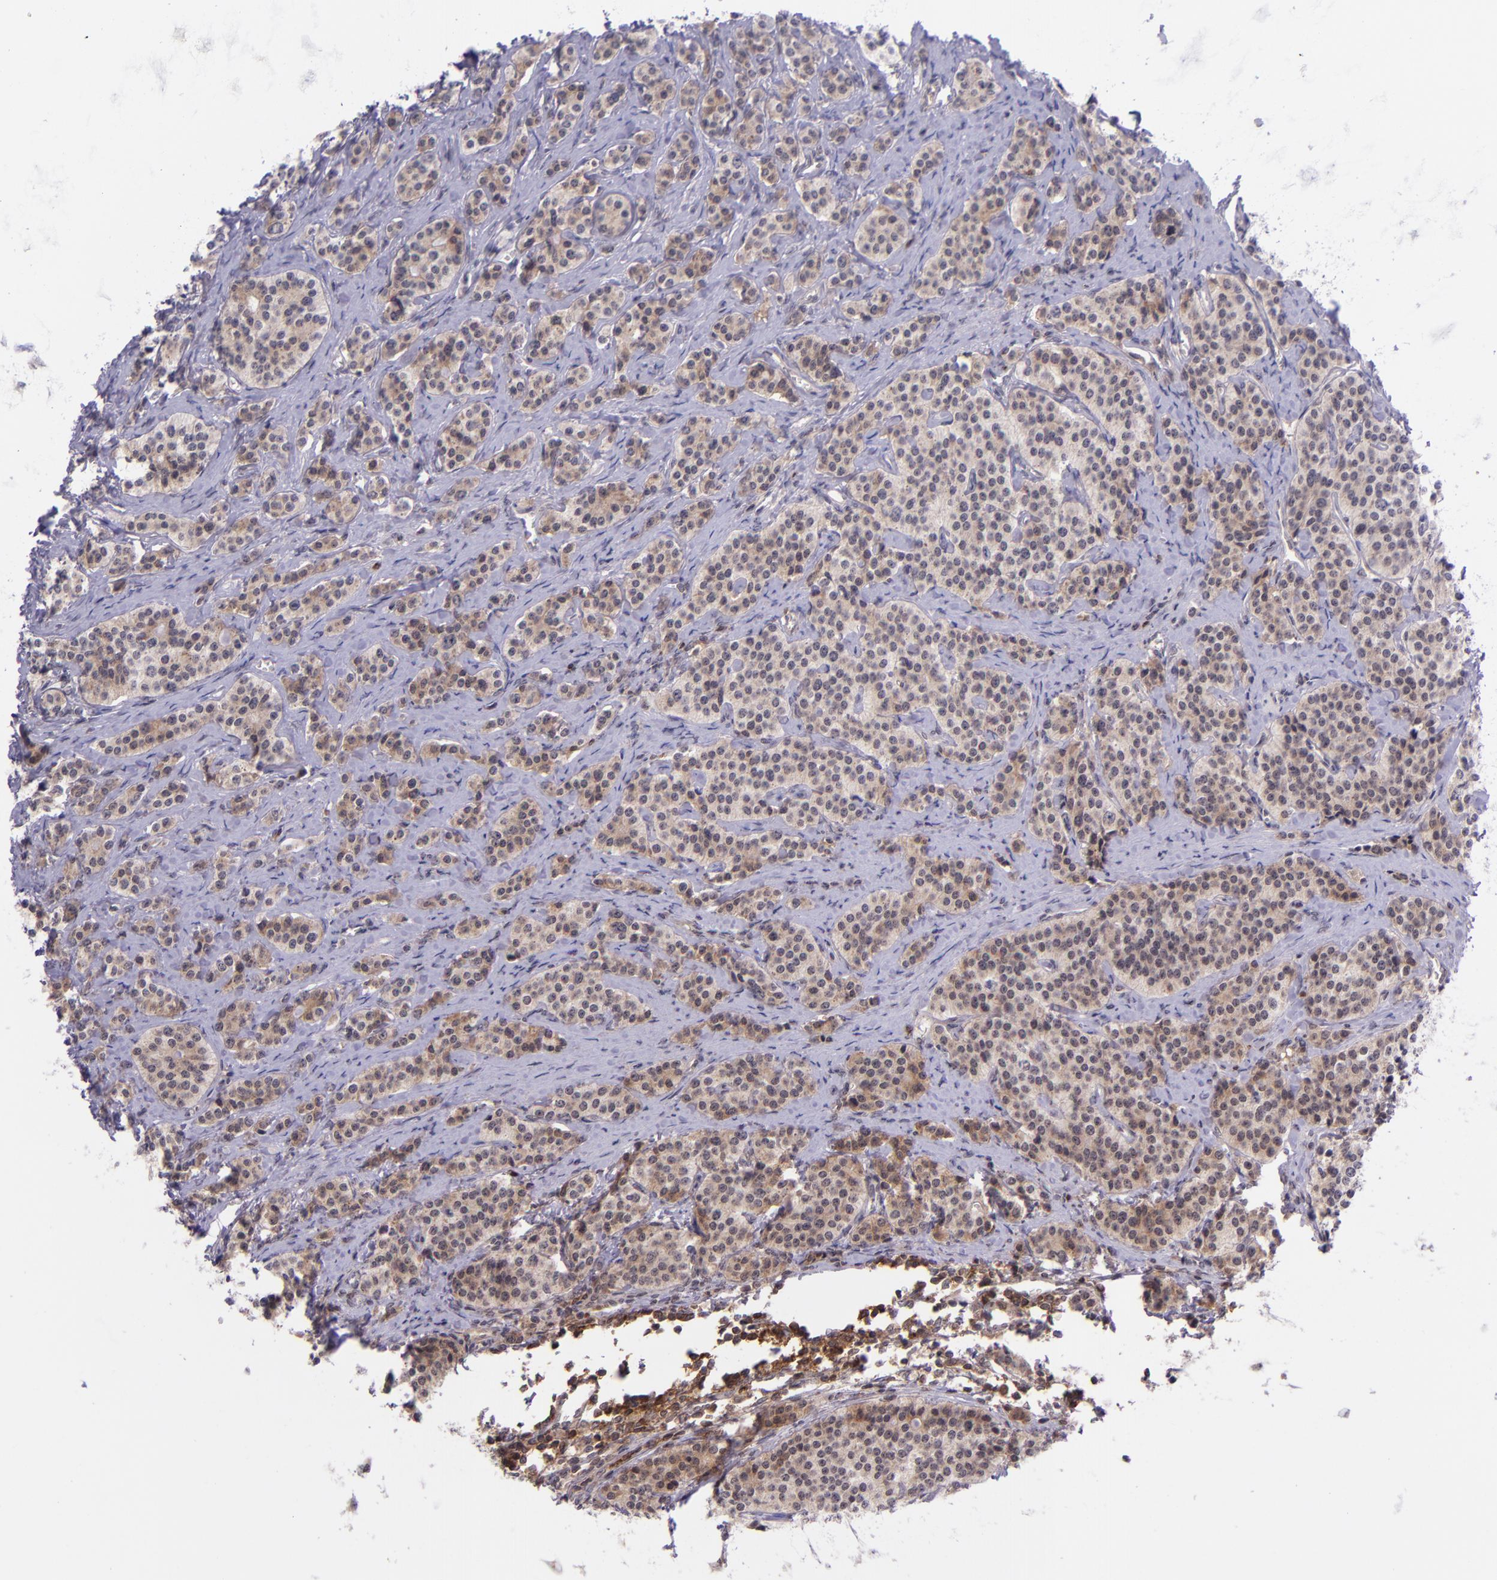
{"staining": {"intensity": "weak", "quantity": ">75%", "location": "cytoplasmic/membranous"}, "tissue": "carcinoid", "cell_type": "Tumor cells", "image_type": "cancer", "snomed": [{"axis": "morphology", "description": "Carcinoid, malignant, NOS"}, {"axis": "topography", "description": "Small intestine"}], "caption": "Immunohistochemistry (IHC) image of human carcinoid (malignant) stained for a protein (brown), which displays low levels of weak cytoplasmic/membranous staining in approximately >75% of tumor cells.", "gene": "SELL", "patient": {"sex": "male", "age": 63}}